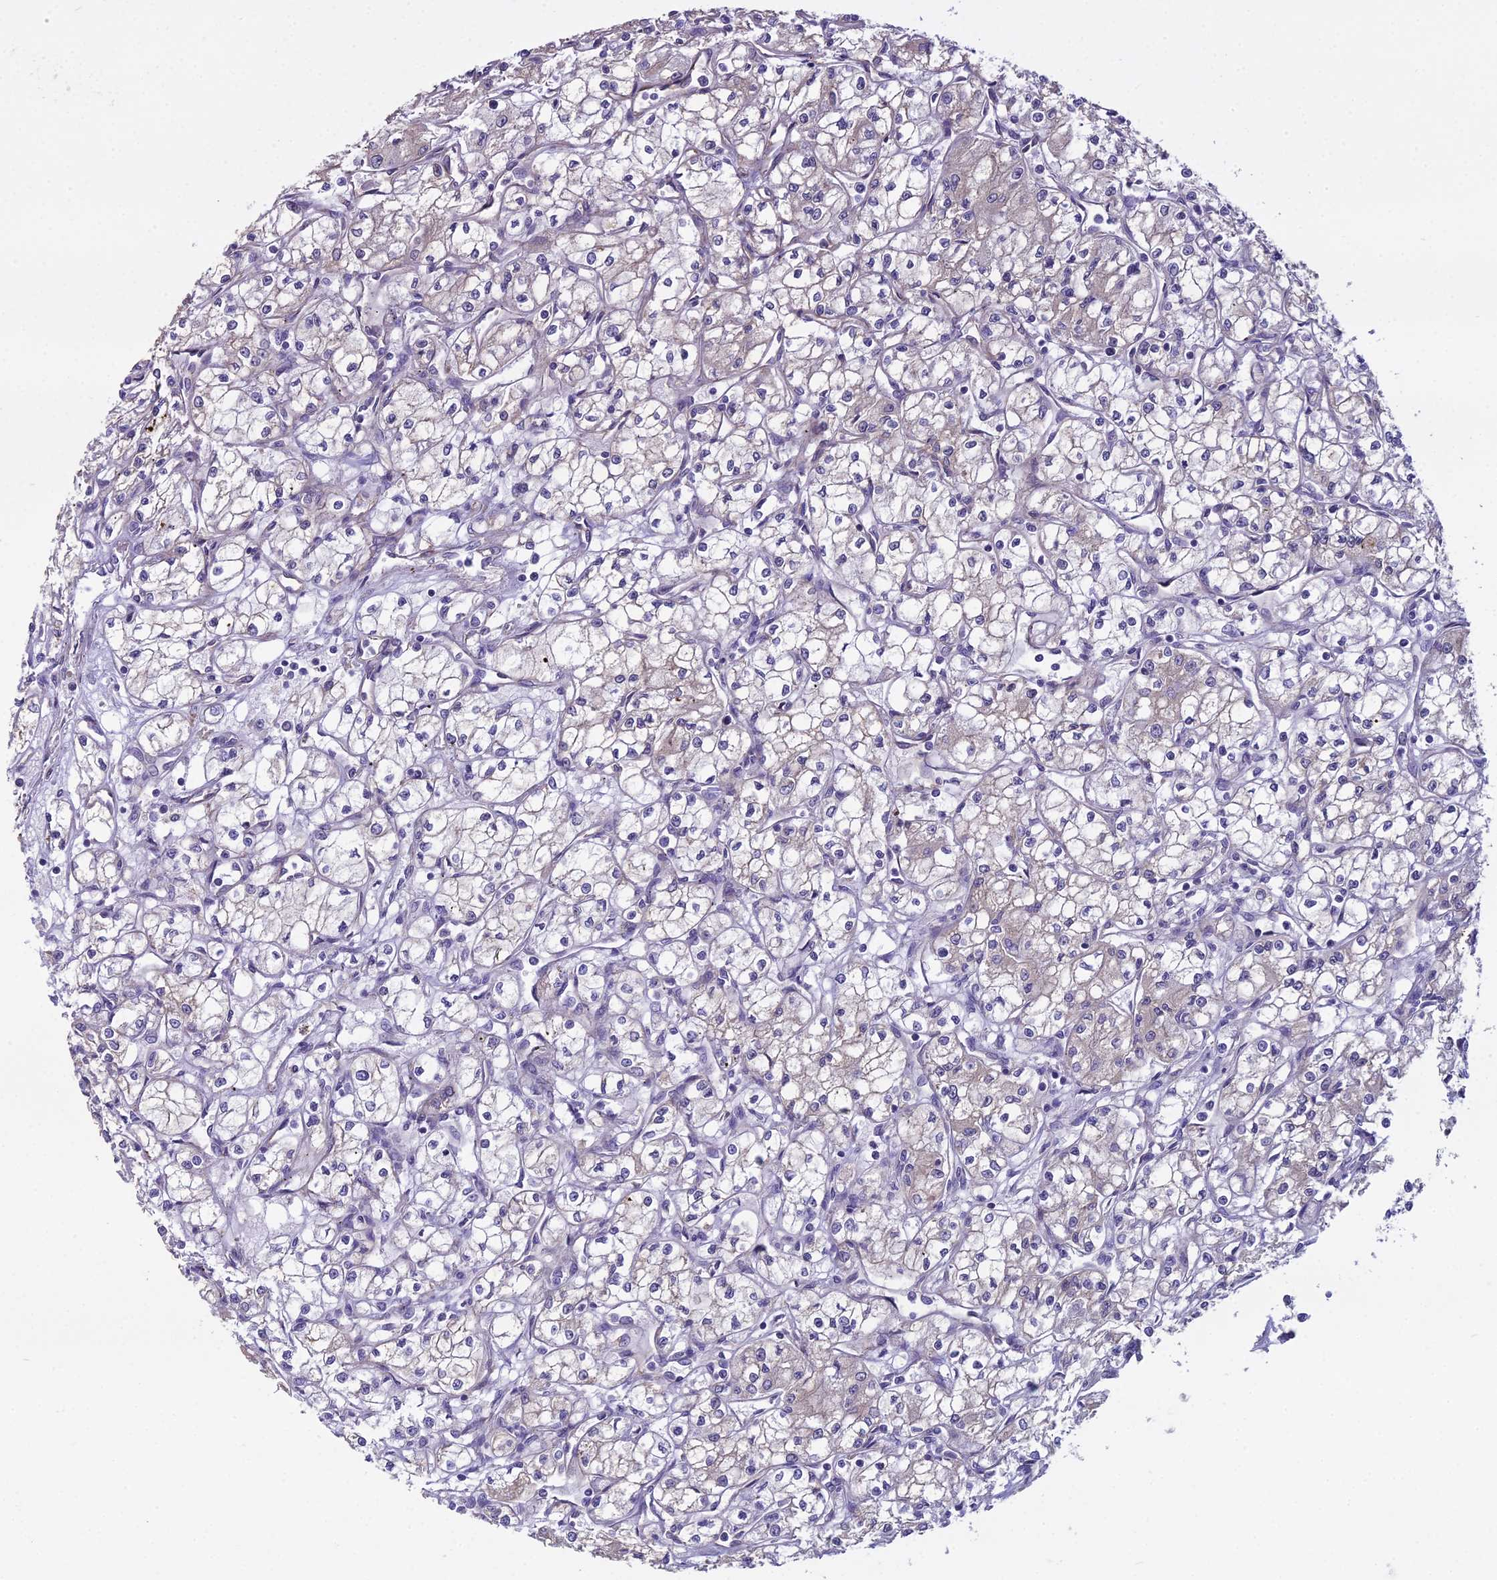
{"staining": {"intensity": "negative", "quantity": "none", "location": "none"}, "tissue": "renal cancer", "cell_type": "Tumor cells", "image_type": "cancer", "snomed": [{"axis": "morphology", "description": "Adenocarcinoma, NOS"}, {"axis": "topography", "description": "Kidney"}], "caption": "Renal cancer stained for a protein using immunohistochemistry displays no positivity tumor cells.", "gene": "DUS2", "patient": {"sex": "male", "age": 59}}